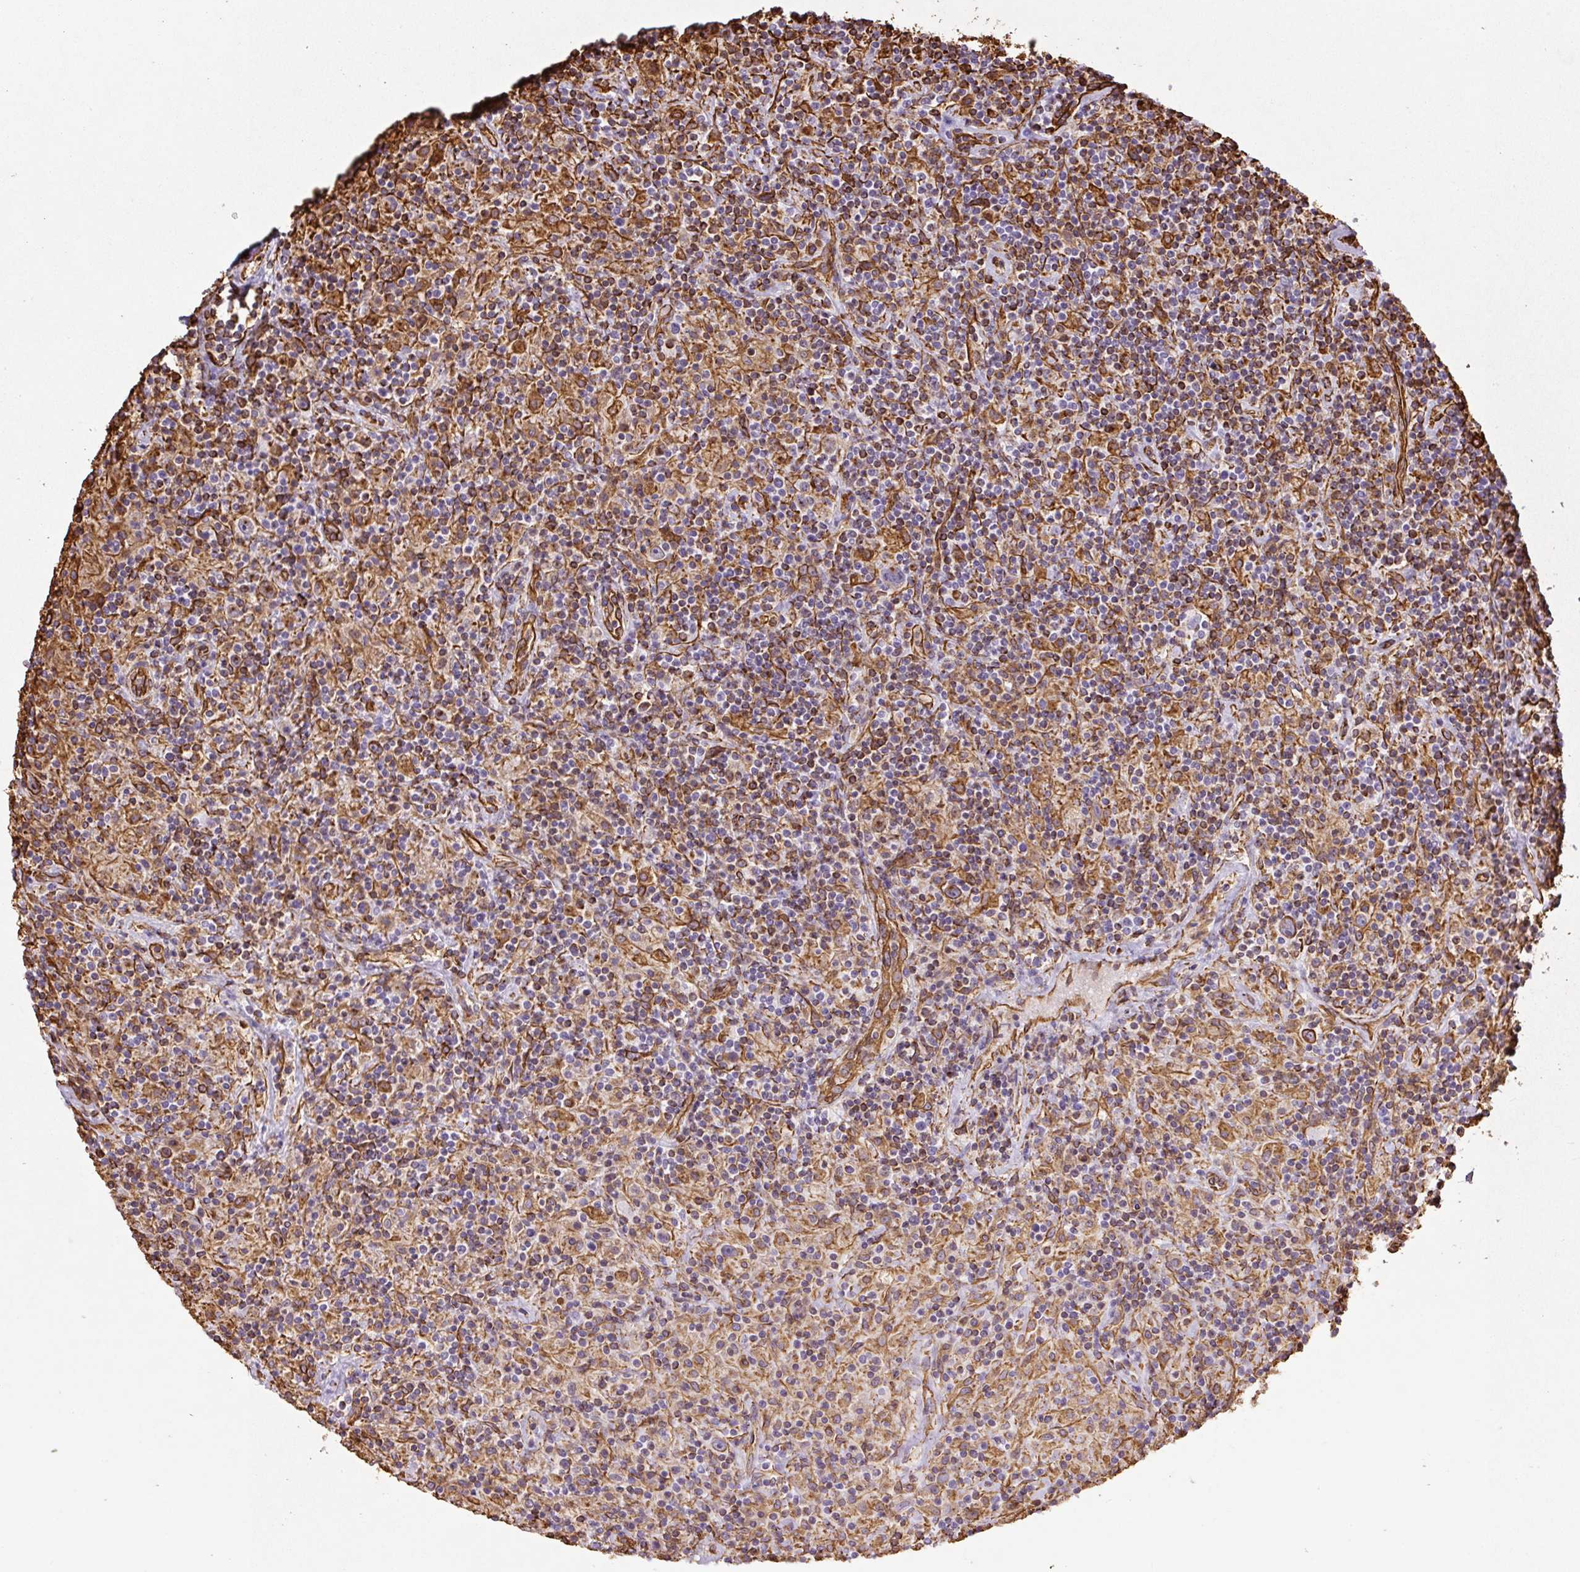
{"staining": {"intensity": "moderate", "quantity": ">75%", "location": "cytoplasmic/membranous"}, "tissue": "lymphoma", "cell_type": "Tumor cells", "image_type": "cancer", "snomed": [{"axis": "morphology", "description": "Hodgkin's disease, NOS"}, {"axis": "topography", "description": "Lymph node"}], "caption": "DAB (3,3'-diaminobenzidine) immunohistochemical staining of human Hodgkin's disease shows moderate cytoplasmic/membranous protein staining in about >75% of tumor cells.", "gene": "VIM", "patient": {"sex": "male", "age": 70}}